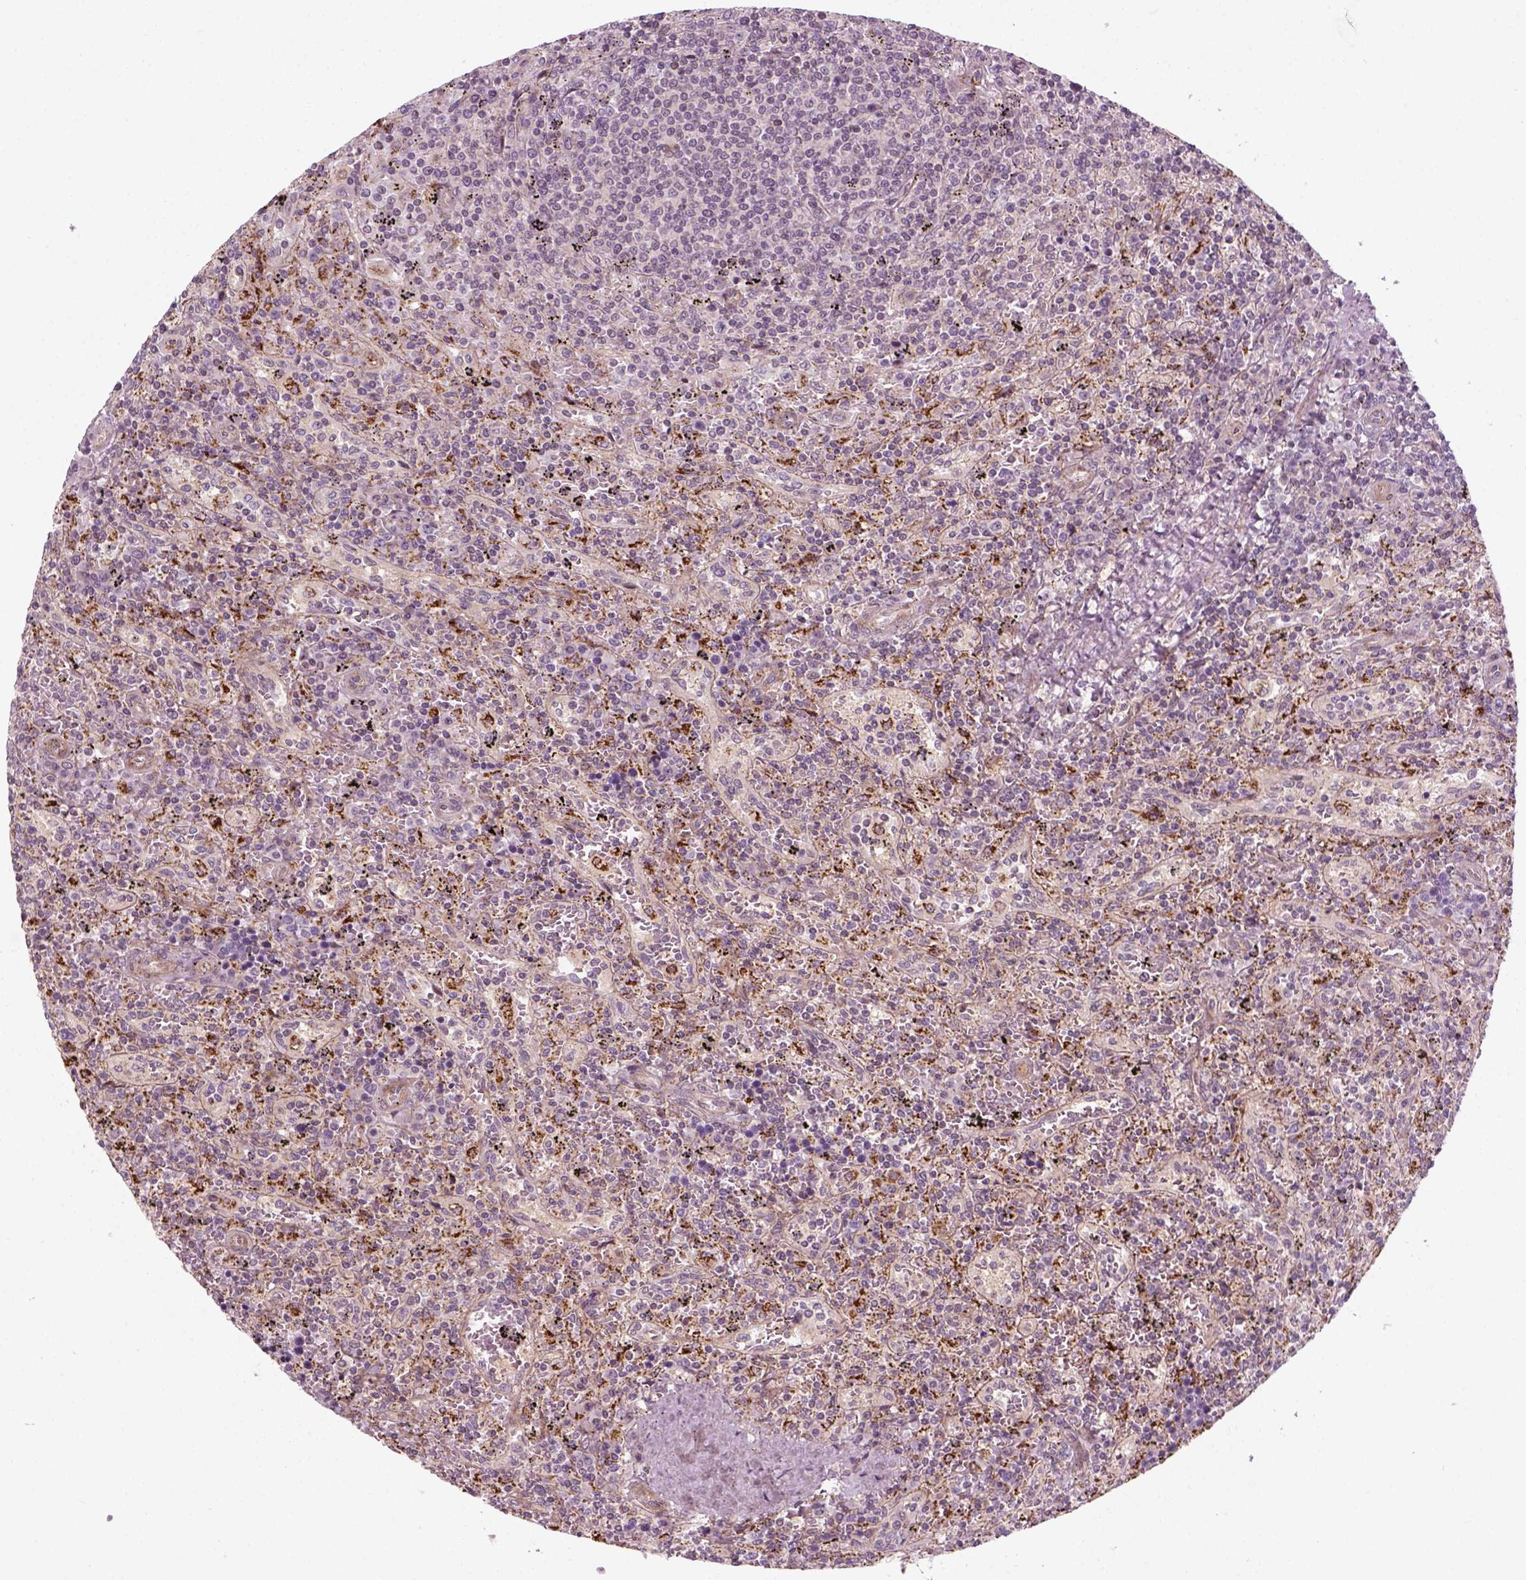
{"staining": {"intensity": "negative", "quantity": "none", "location": "none"}, "tissue": "lymphoma", "cell_type": "Tumor cells", "image_type": "cancer", "snomed": [{"axis": "morphology", "description": "Malignant lymphoma, non-Hodgkin's type, Low grade"}, {"axis": "topography", "description": "Spleen"}], "caption": "The histopathology image exhibits no staining of tumor cells in lymphoma. Nuclei are stained in blue.", "gene": "DNASE1L1", "patient": {"sex": "male", "age": 62}}